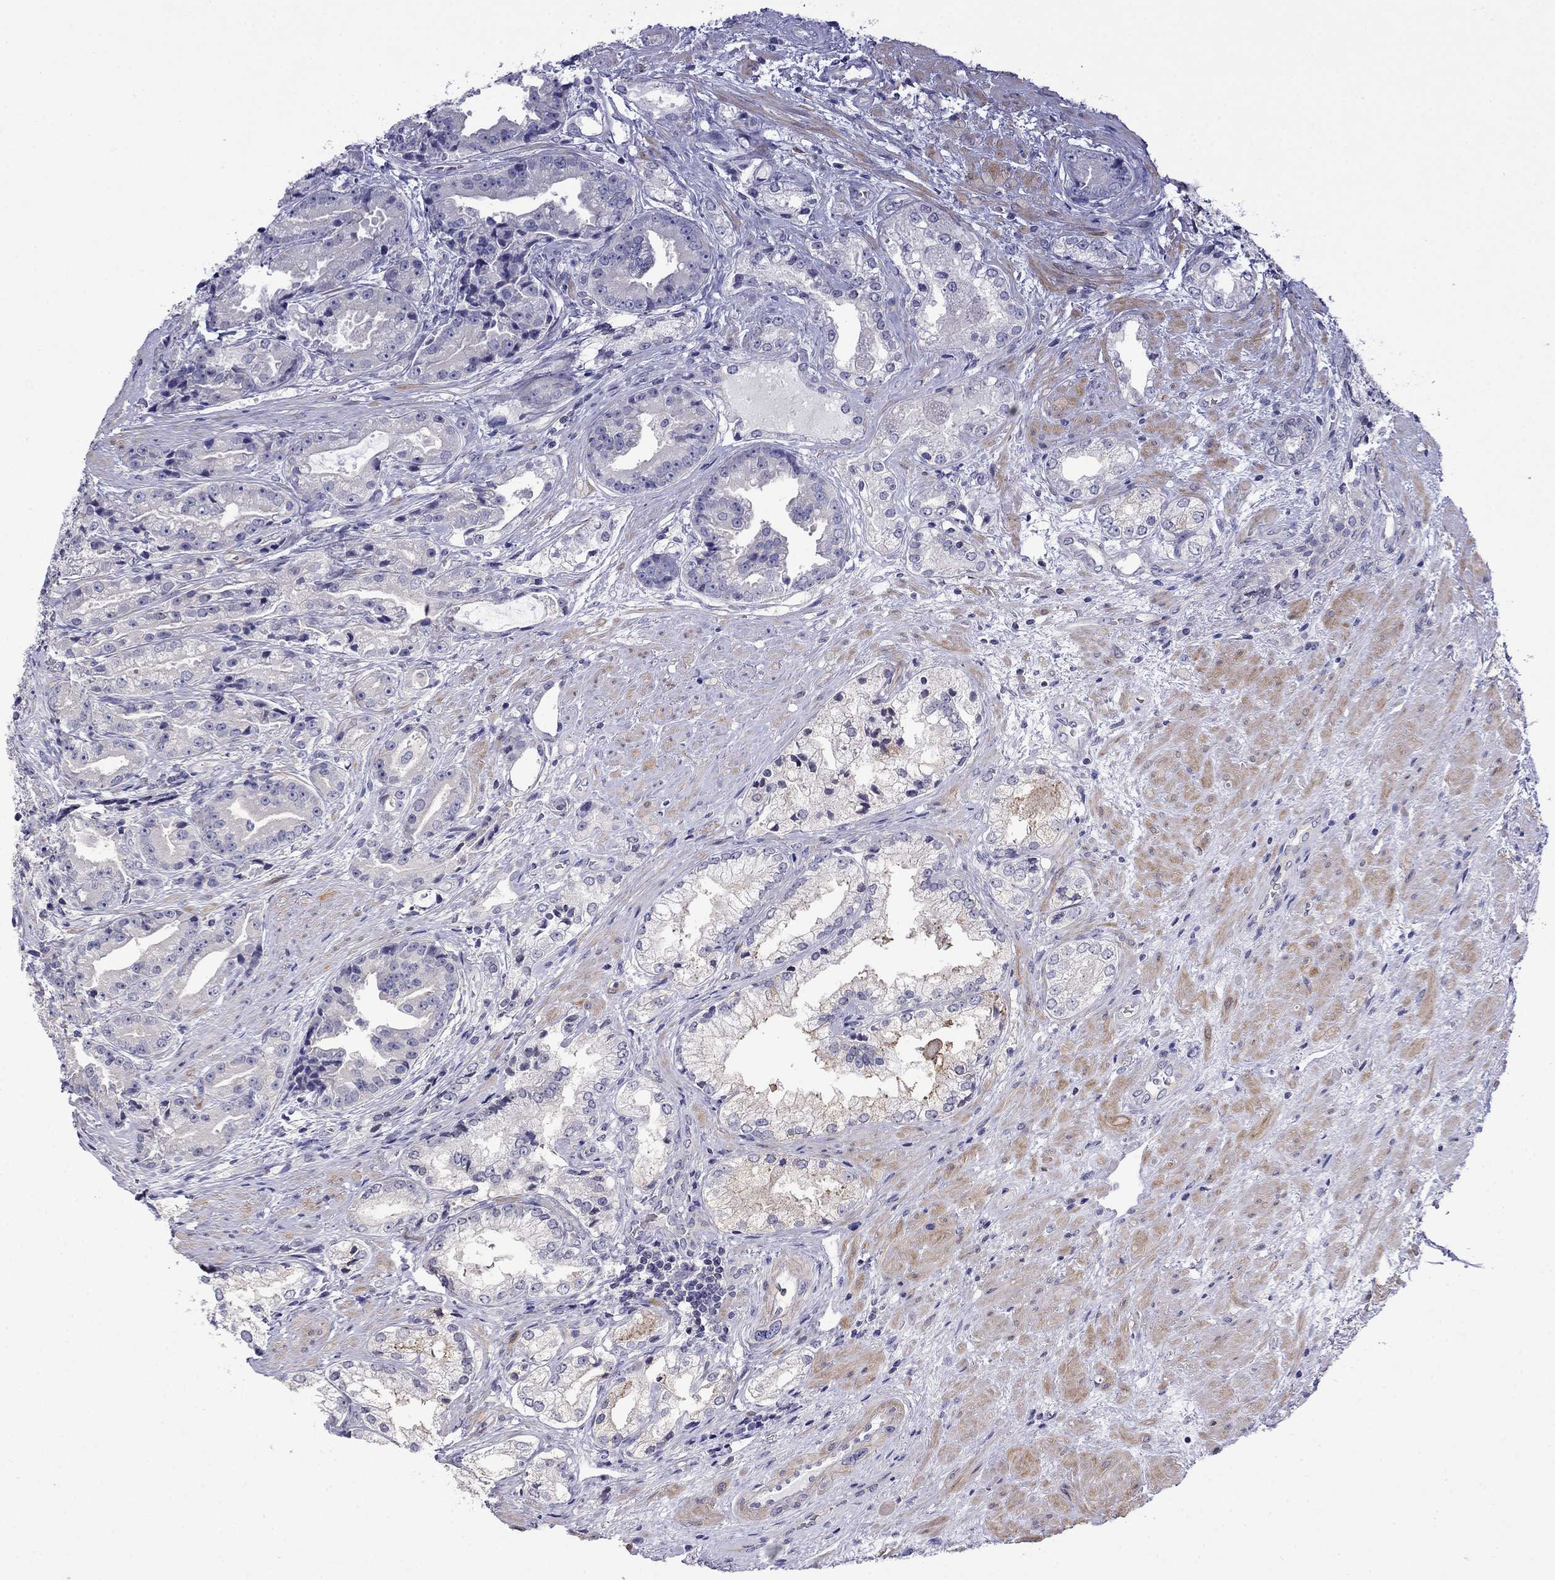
{"staining": {"intensity": "negative", "quantity": "none", "location": "none"}, "tissue": "prostate cancer", "cell_type": "Tumor cells", "image_type": "cancer", "snomed": [{"axis": "morphology", "description": "Adenocarcinoma, NOS"}, {"axis": "morphology", "description": "Adenocarcinoma, High grade"}, {"axis": "topography", "description": "Prostate"}], "caption": "A high-resolution image shows immunohistochemistry staining of prostate cancer, which demonstrates no significant staining in tumor cells.", "gene": "PRR18", "patient": {"sex": "male", "age": 64}}